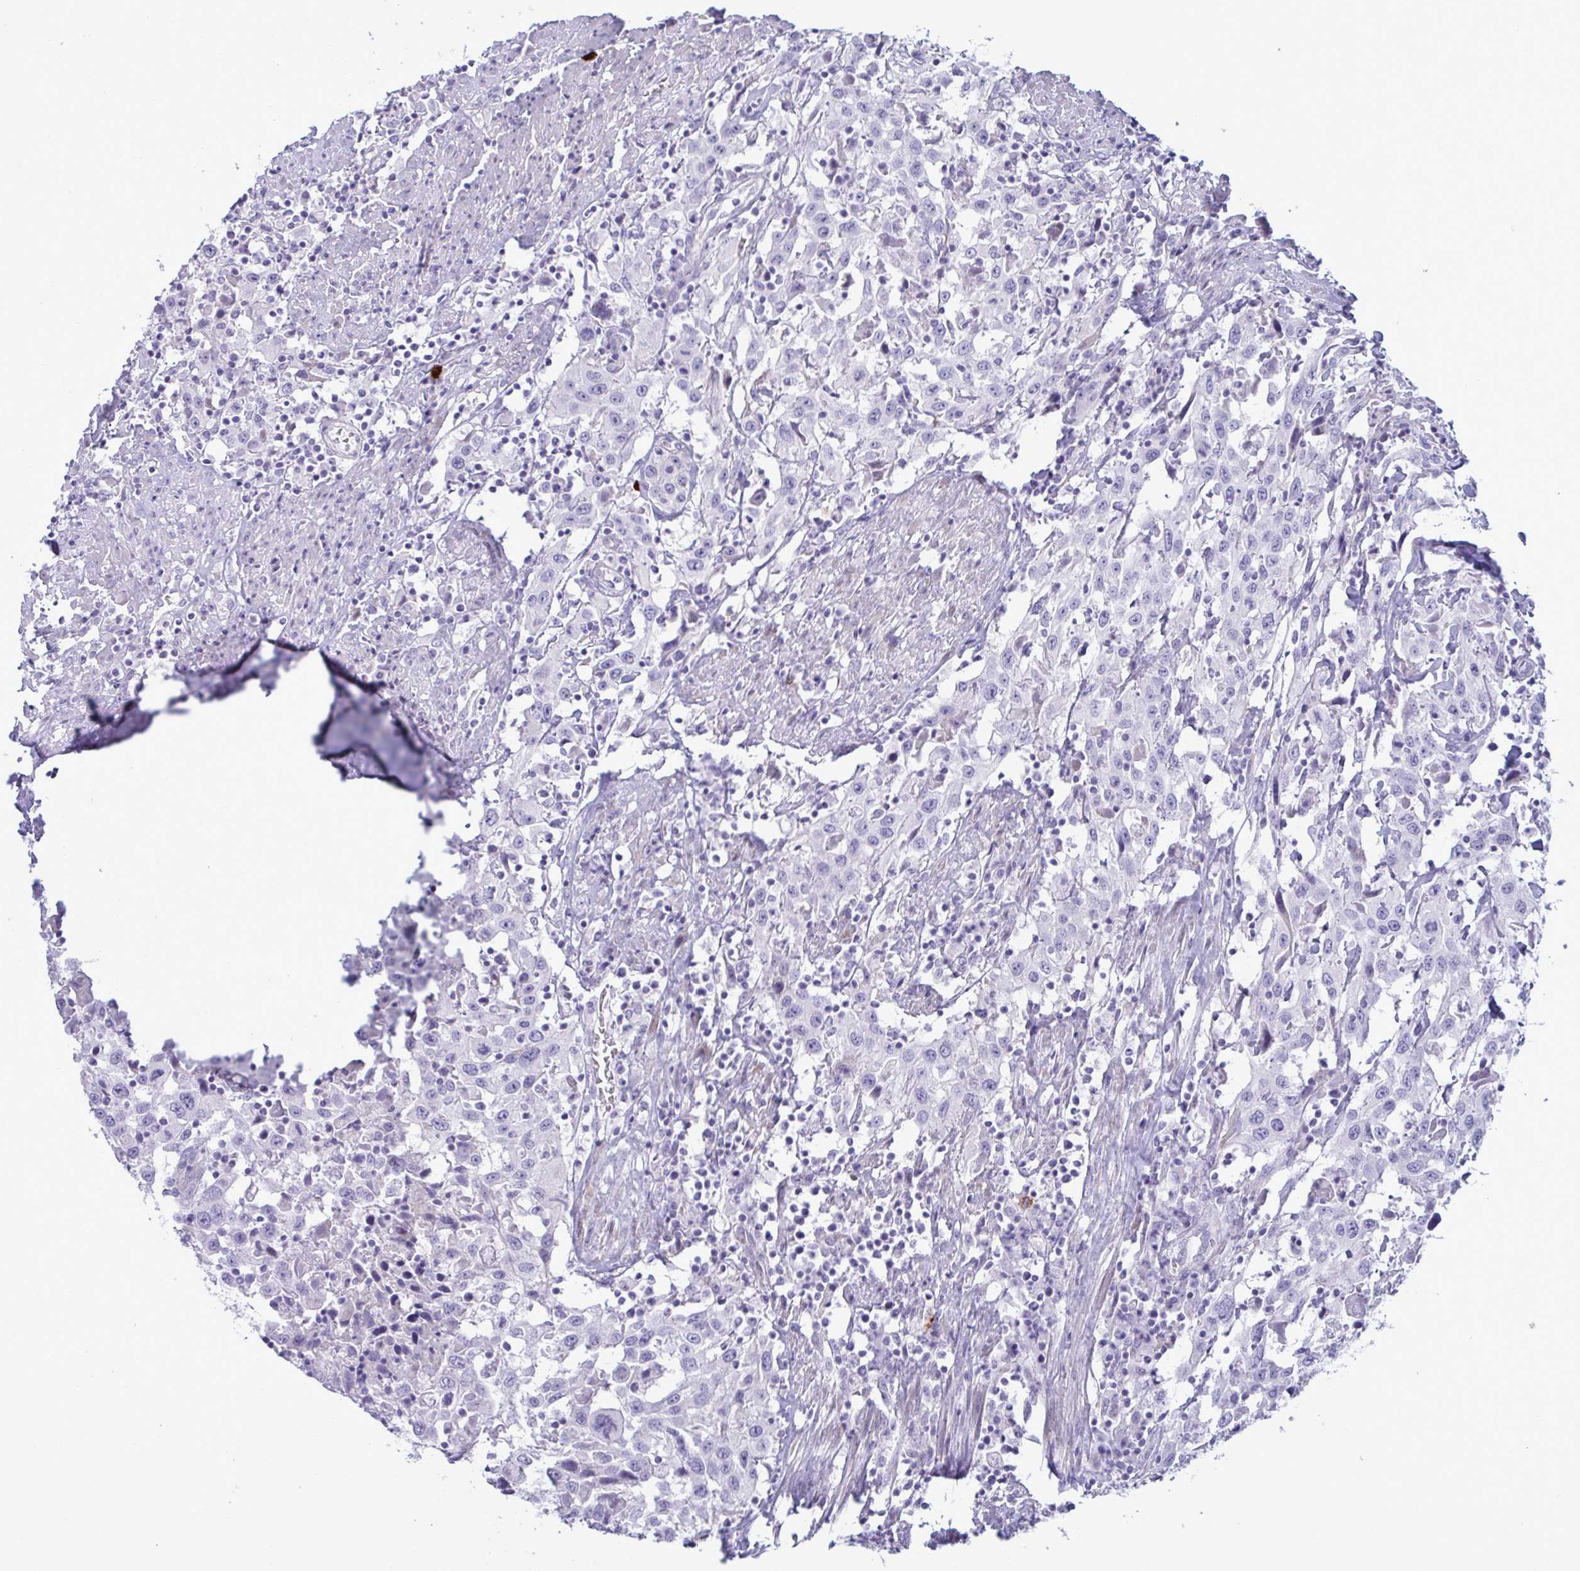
{"staining": {"intensity": "negative", "quantity": "none", "location": "none"}, "tissue": "urothelial cancer", "cell_type": "Tumor cells", "image_type": "cancer", "snomed": [{"axis": "morphology", "description": "Urothelial carcinoma, High grade"}, {"axis": "topography", "description": "Urinary bladder"}], "caption": "A high-resolution histopathology image shows immunohistochemistry (IHC) staining of high-grade urothelial carcinoma, which shows no significant staining in tumor cells.", "gene": "ZNF684", "patient": {"sex": "male", "age": 61}}